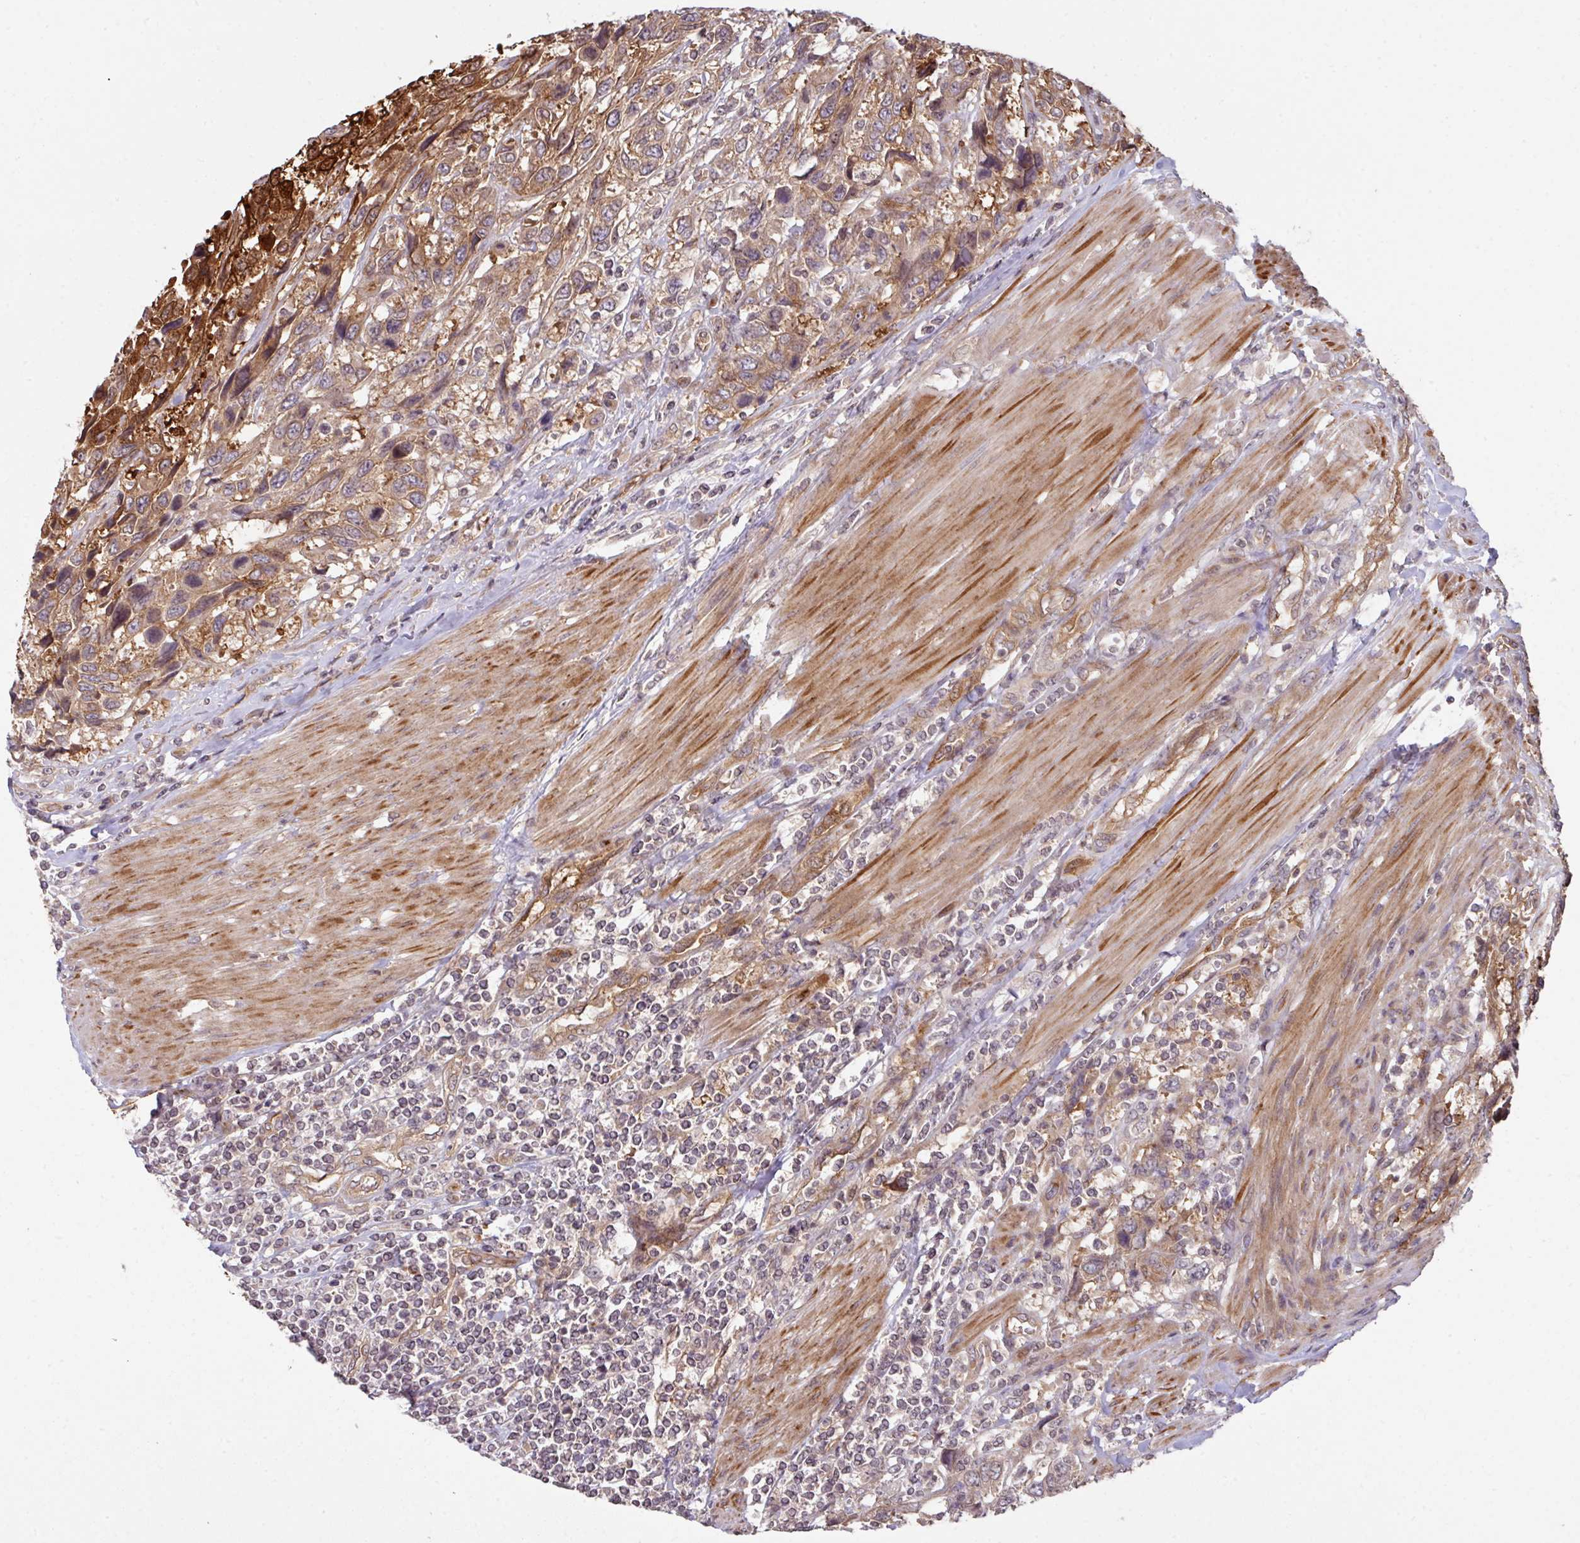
{"staining": {"intensity": "strong", "quantity": "25%-75%", "location": "cytoplasmic/membranous"}, "tissue": "urothelial cancer", "cell_type": "Tumor cells", "image_type": "cancer", "snomed": [{"axis": "morphology", "description": "Urothelial carcinoma, High grade"}, {"axis": "topography", "description": "Urinary bladder"}], "caption": "Immunohistochemistry micrograph of neoplastic tissue: human urothelial cancer stained using immunohistochemistry reveals high levels of strong protein expression localized specifically in the cytoplasmic/membranous of tumor cells, appearing as a cytoplasmic/membranous brown color.", "gene": "CYFIP2", "patient": {"sex": "female", "age": 70}}